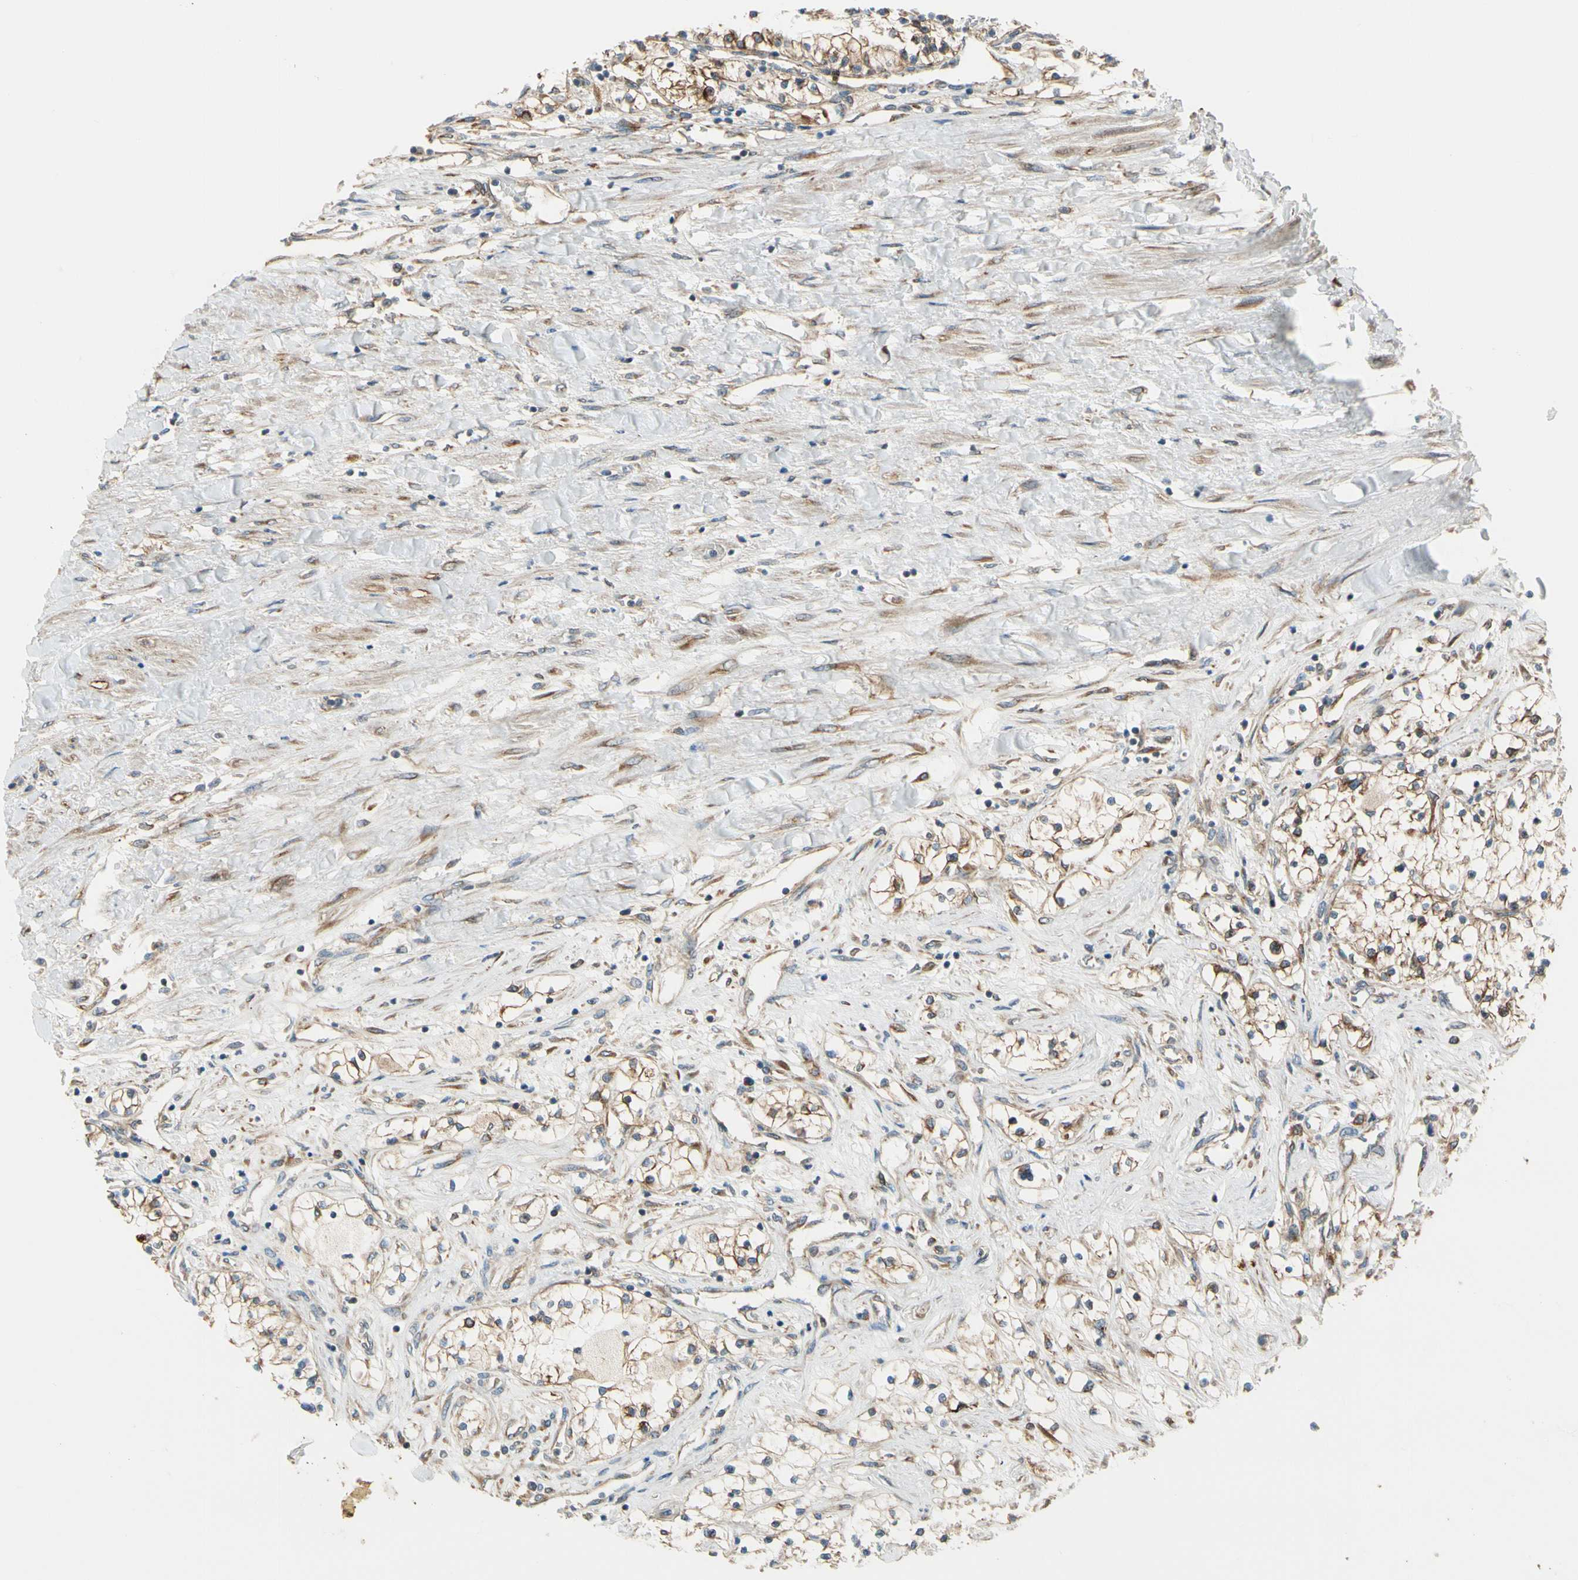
{"staining": {"intensity": "moderate", "quantity": ">75%", "location": "cytoplasmic/membranous"}, "tissue": "renal cancer", "cell_type": "Tumor cells", "image_type": "cancer", "snomed": [{"axis": "morphology", "description": "Adenocarcinoma, NOS"}, {"axis": "topography", "description": "Kidney"}], "caption": "Immunohistochemical staining of renal cancer (adenocarcinoma) displays medium levels of moderate cytoplasmic/membranous staining in approximately >75% of tumor cells.", "gene": "CLCC1", "patient": {"sex": "male", "age": 68}}